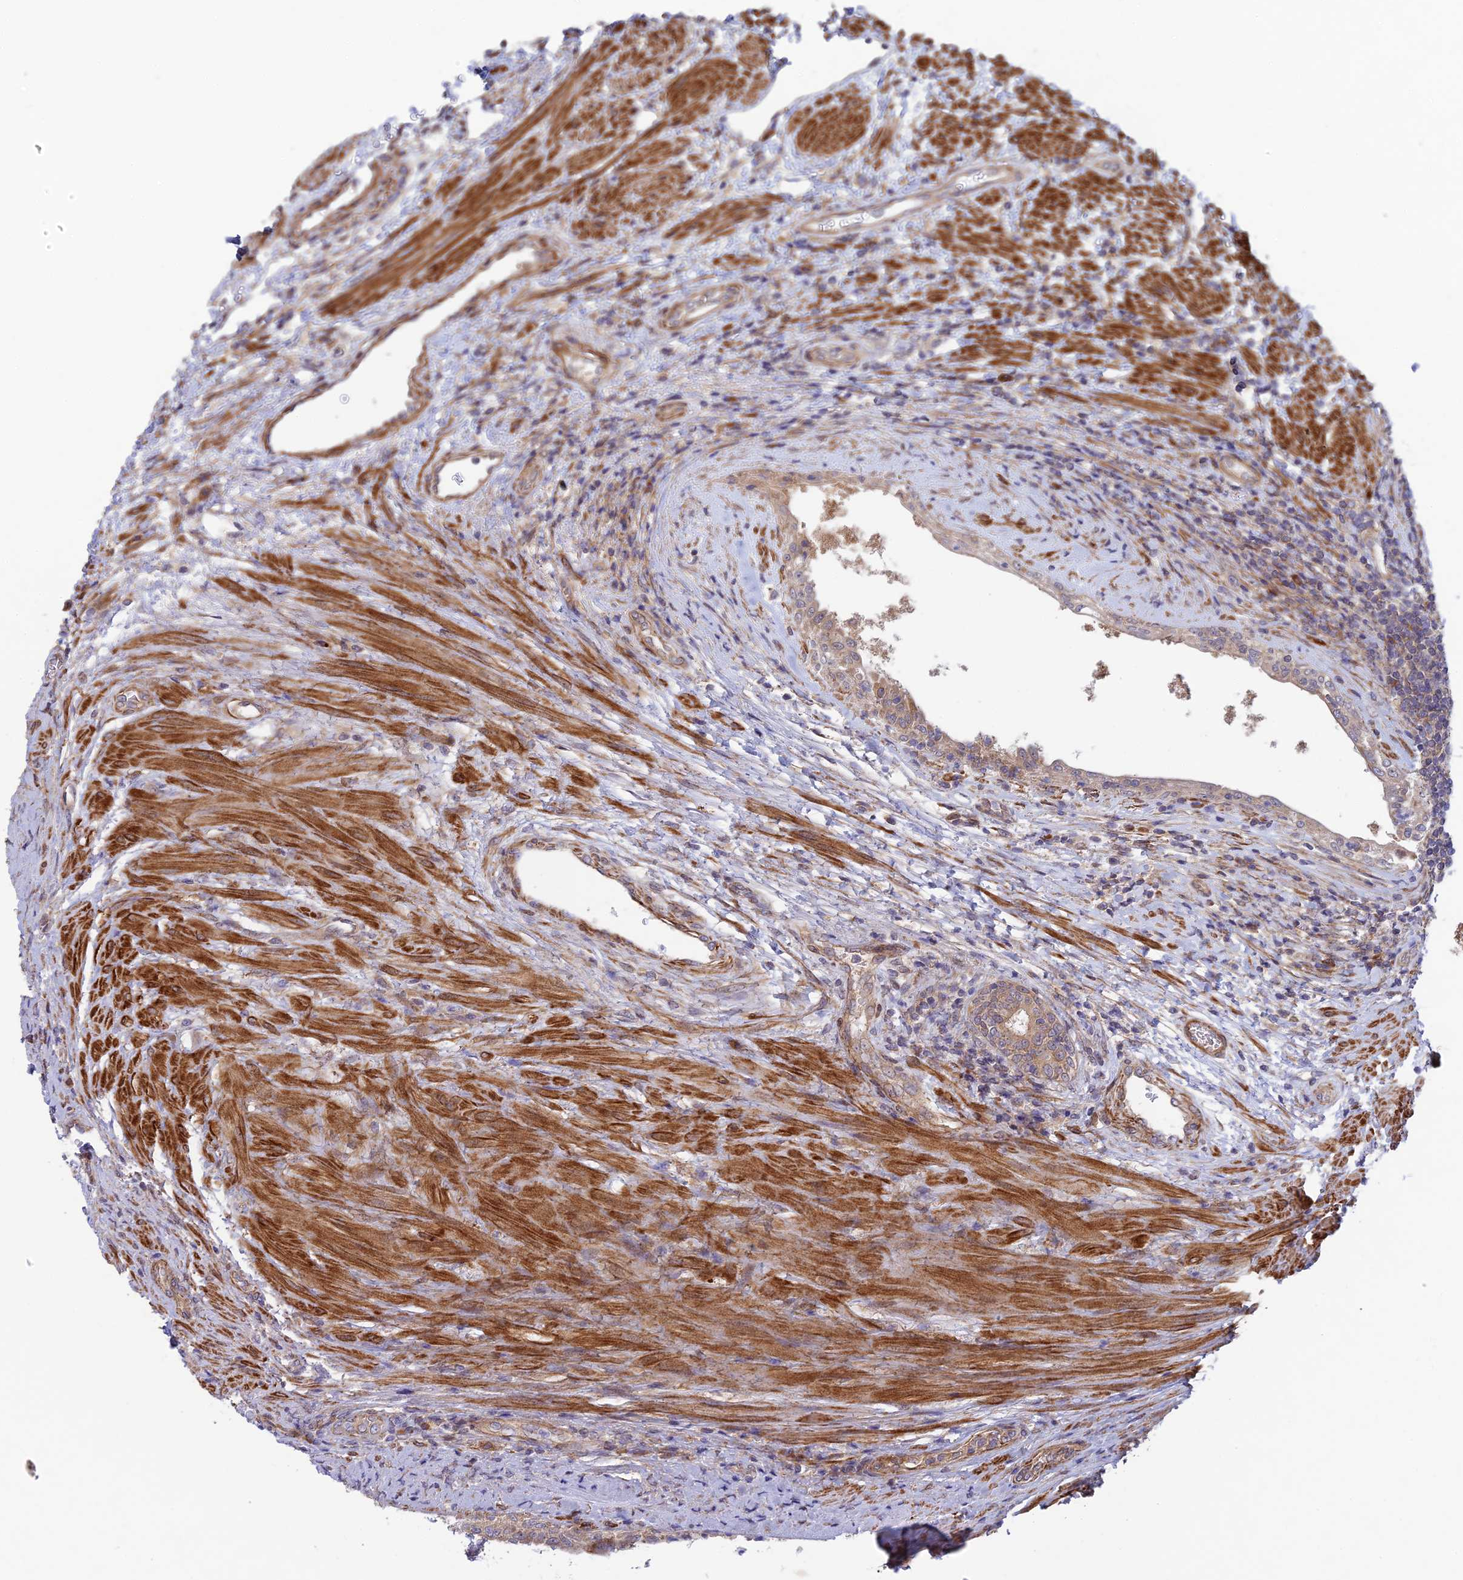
{"staining": {"intensity": "moderate", "quantity": ">75%", "location": "cytoplasmic/membranous"}, "tissue": "prostate", "cell_type": "Glandular cells", "image_type": "normal", "snomed": [{"axis": "morphology", "description": "Normal tissue, NOS"}, {"axis": "topography", "description": "Prostate"}], "caption": "This is a histology image of immunohistochemistry (IHC) staining of benign prostate, which shows moderate expression in the cytoplasmic/membranous of glandular cells.", "gene": "INCA1", "patient": {"sex": "male", "age": 76}}